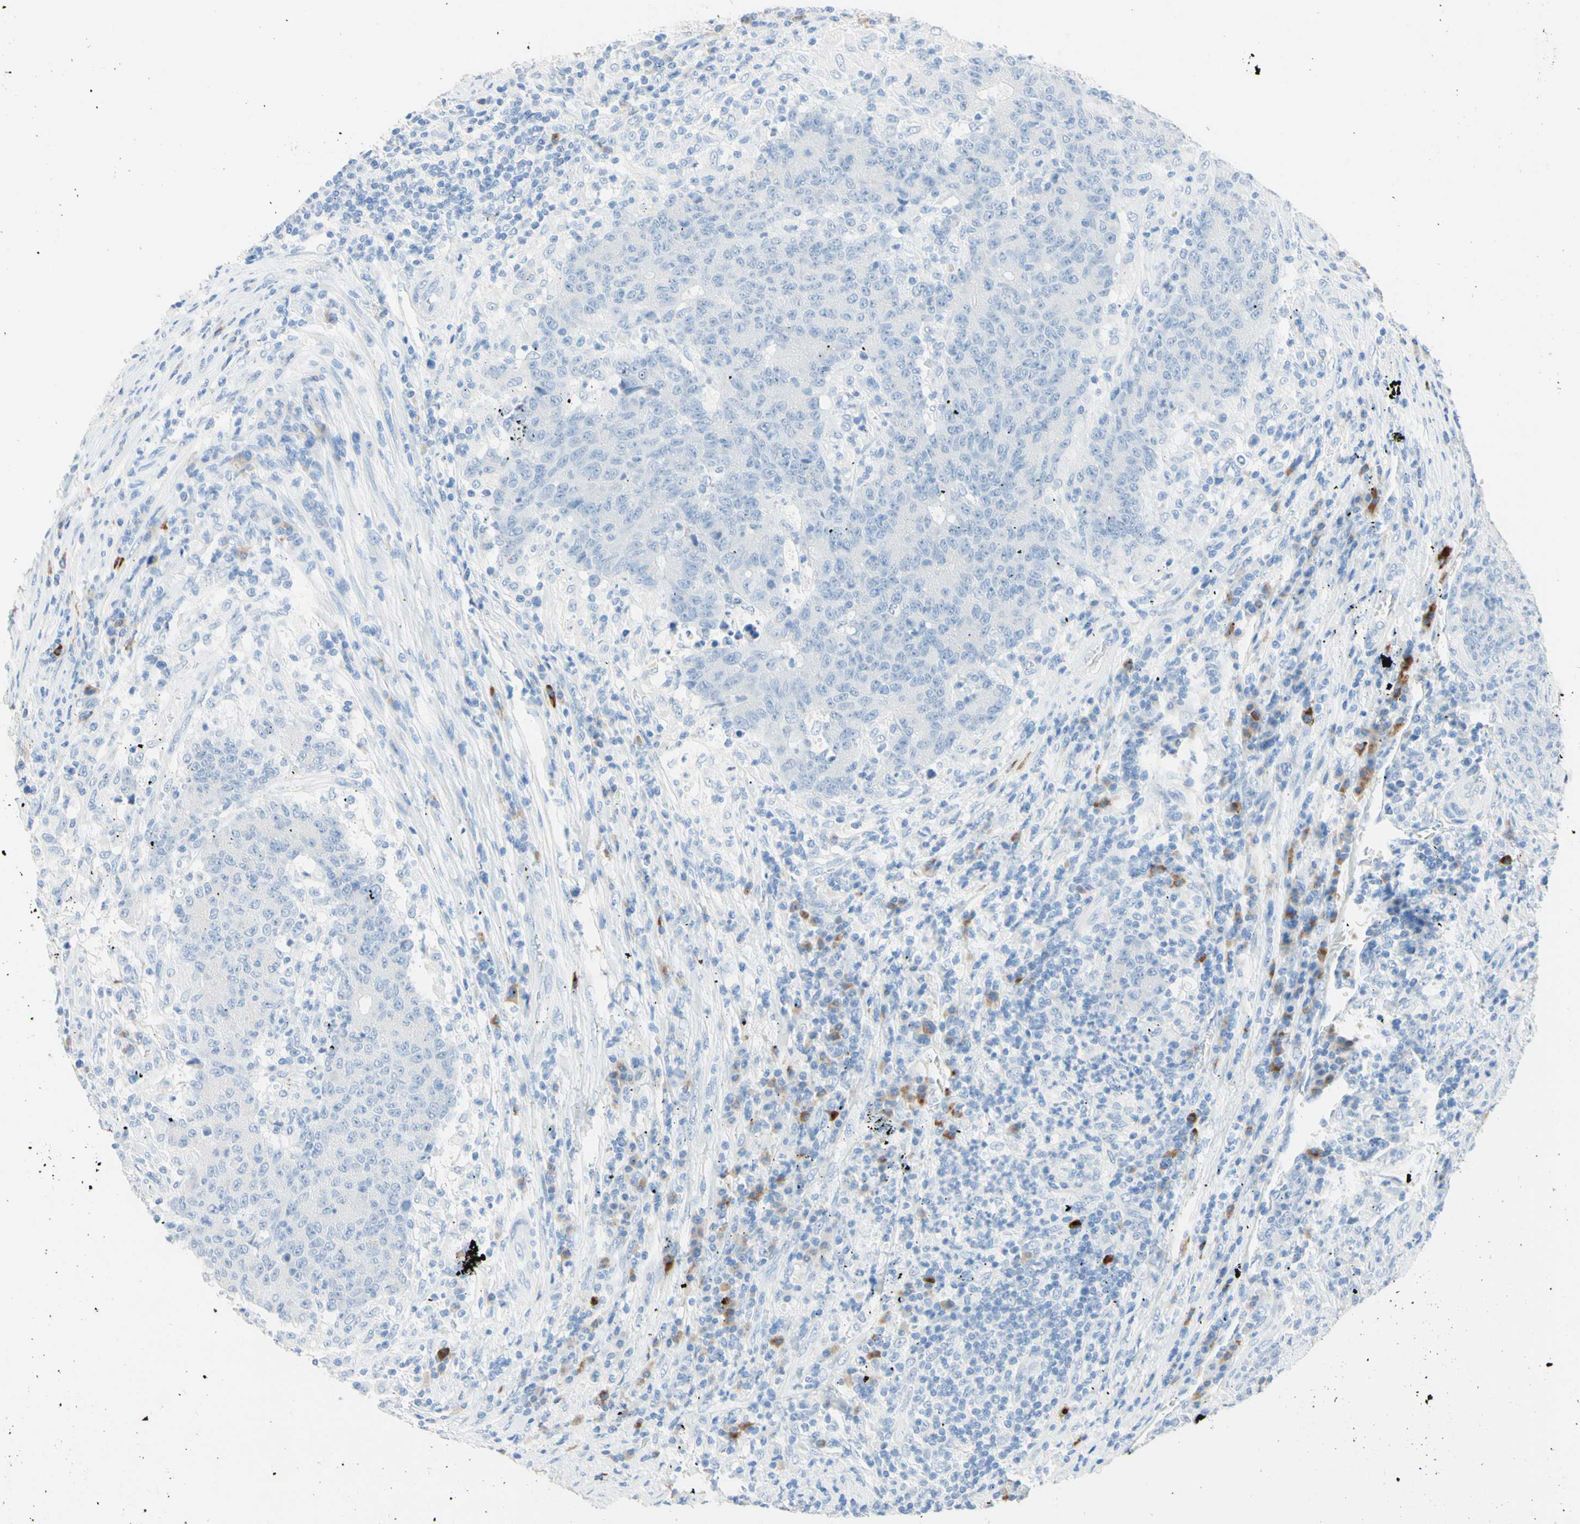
{"staining": {"intensity": "negative", "quantity": "none", "location": "none"}, "tissue": "colorectal cancer", "cell_type": "Tumor cells", "image_type": "cancer", "snomed": [{"axis": "morphology", "description": "Normal tissue, NOS"}, {"axis": "morphology", "description": "Adenocarcinoma, NOS"}, {"axis": "topography", "description": "Colon"}], "caption": "Tumor cells show no significant positivity in colorectal cancer. The staining is performed using DAB brown chromogen with nuclei counter-stained in using hematoxylin.", "gene": "IL6ST", "patient": {"sex": "female", "age": 75}}